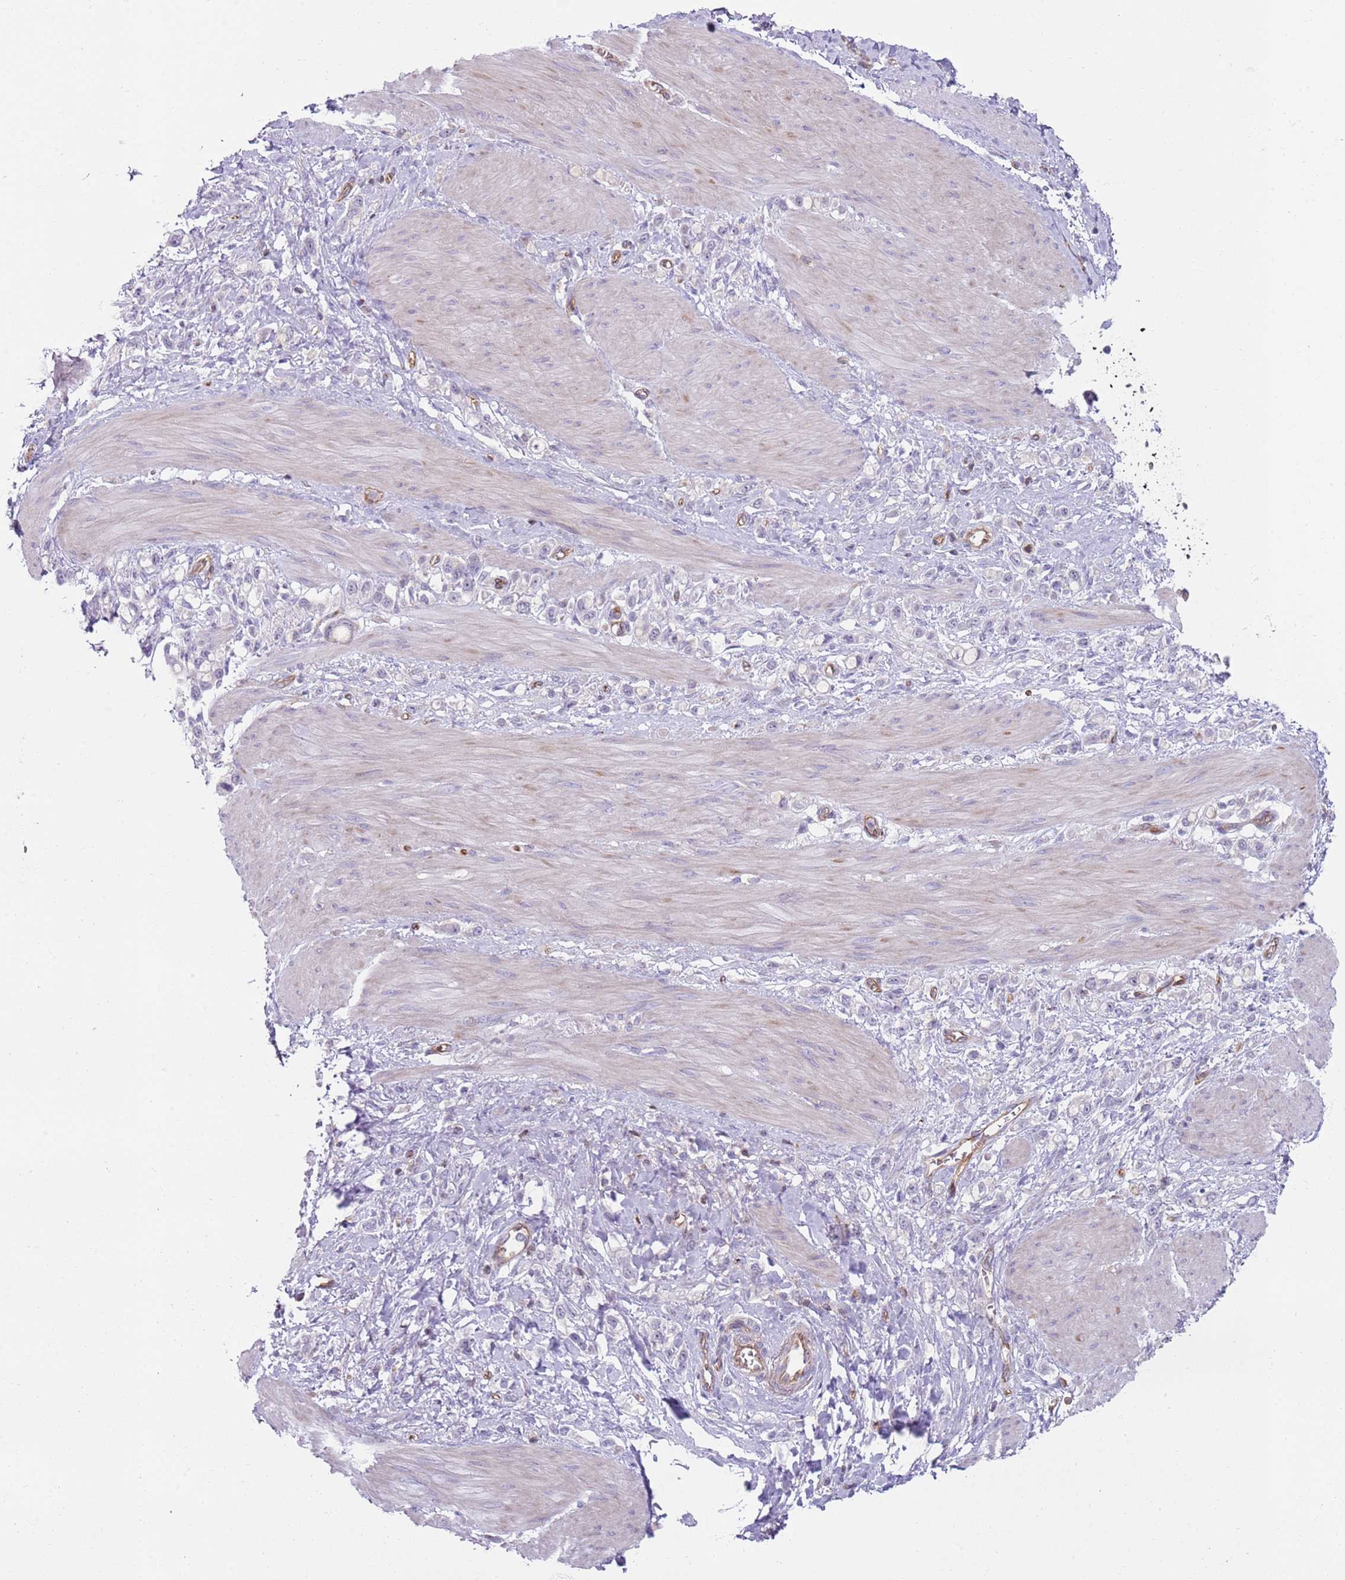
{"staining": {"intensity": "negative", "quantity": "none", "location": "none"}, "tissue": "stomach cancer", "cell_type": "Tumor cells", "image_type": "cancer", "snomed": [{"axis": "morphology", "description": "Adenocarcinoma, NOS"}, {"axis": "topography", "description": "Stomach"}], "caption": "Adenocarcinoma (stomach) stained for a protein using immunohistochemistry exhibits no positivity tumor cells.", "gene": "GNAI3", "patient": {"sex": "female", "age": 65}}